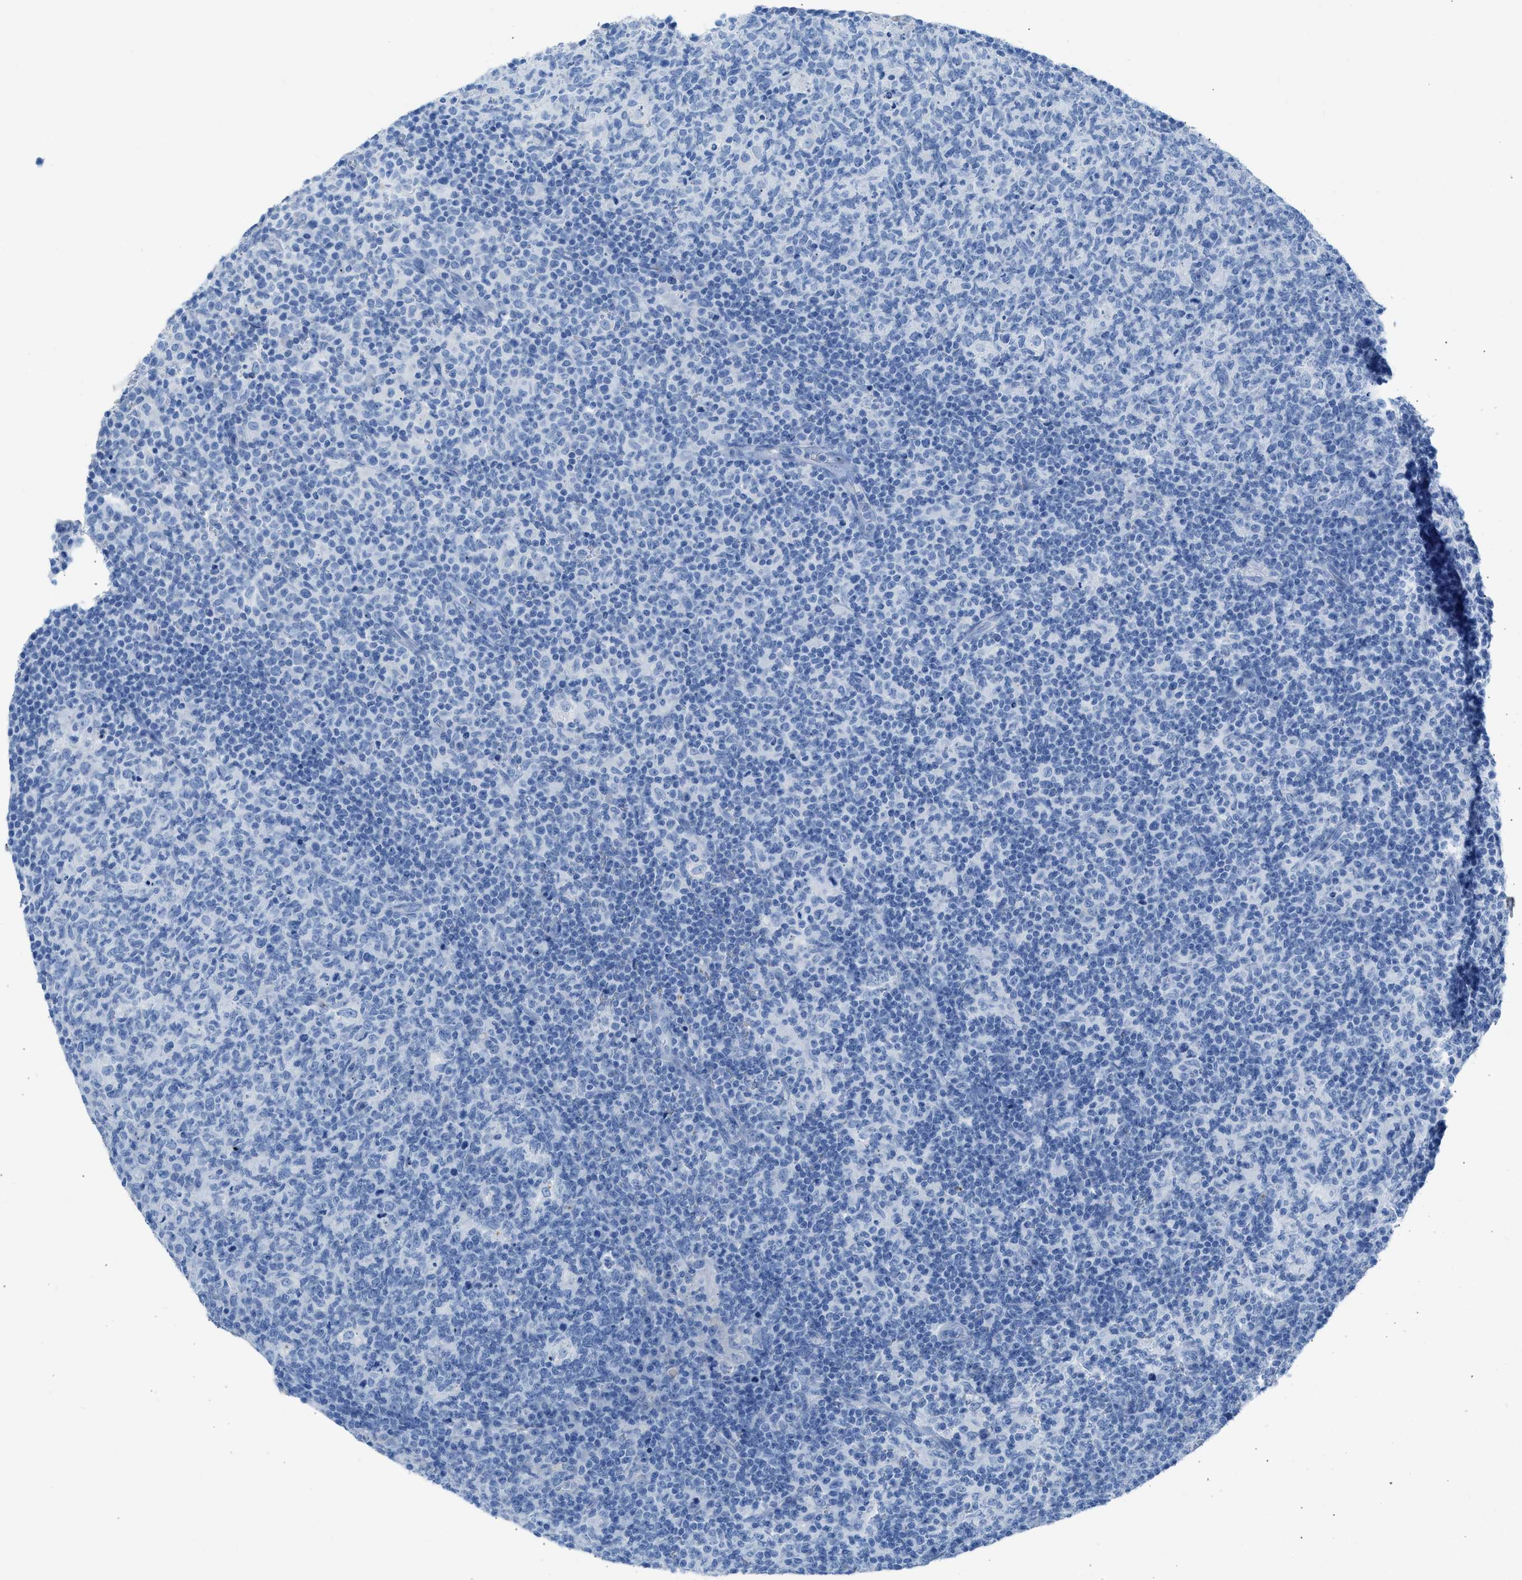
{"staining": {"intensity": "negative", "quantity": "none", "location": "none"}, "tissue": "lymph node", "cell_type": "Germinal center cells", "image_type": "normal", "snomed": [{"axis": "morphology", "description": "Normal tissue, NOS"}, {"axis": "morphology", "description": "Inflammation, NOS"}, {"axis": "topography", "description": "Lymph node"}], "caption": "The micrograph shows no significant staining in germinal center cells of lymph node. (Stains: DAB immunohistochemistry (IHC) with hematoxylin counter stain, Microscopy: brightfield microscopy at high magnification).", "gene": "FAIM2", "patient": {"sex": "male", "age": 55}}